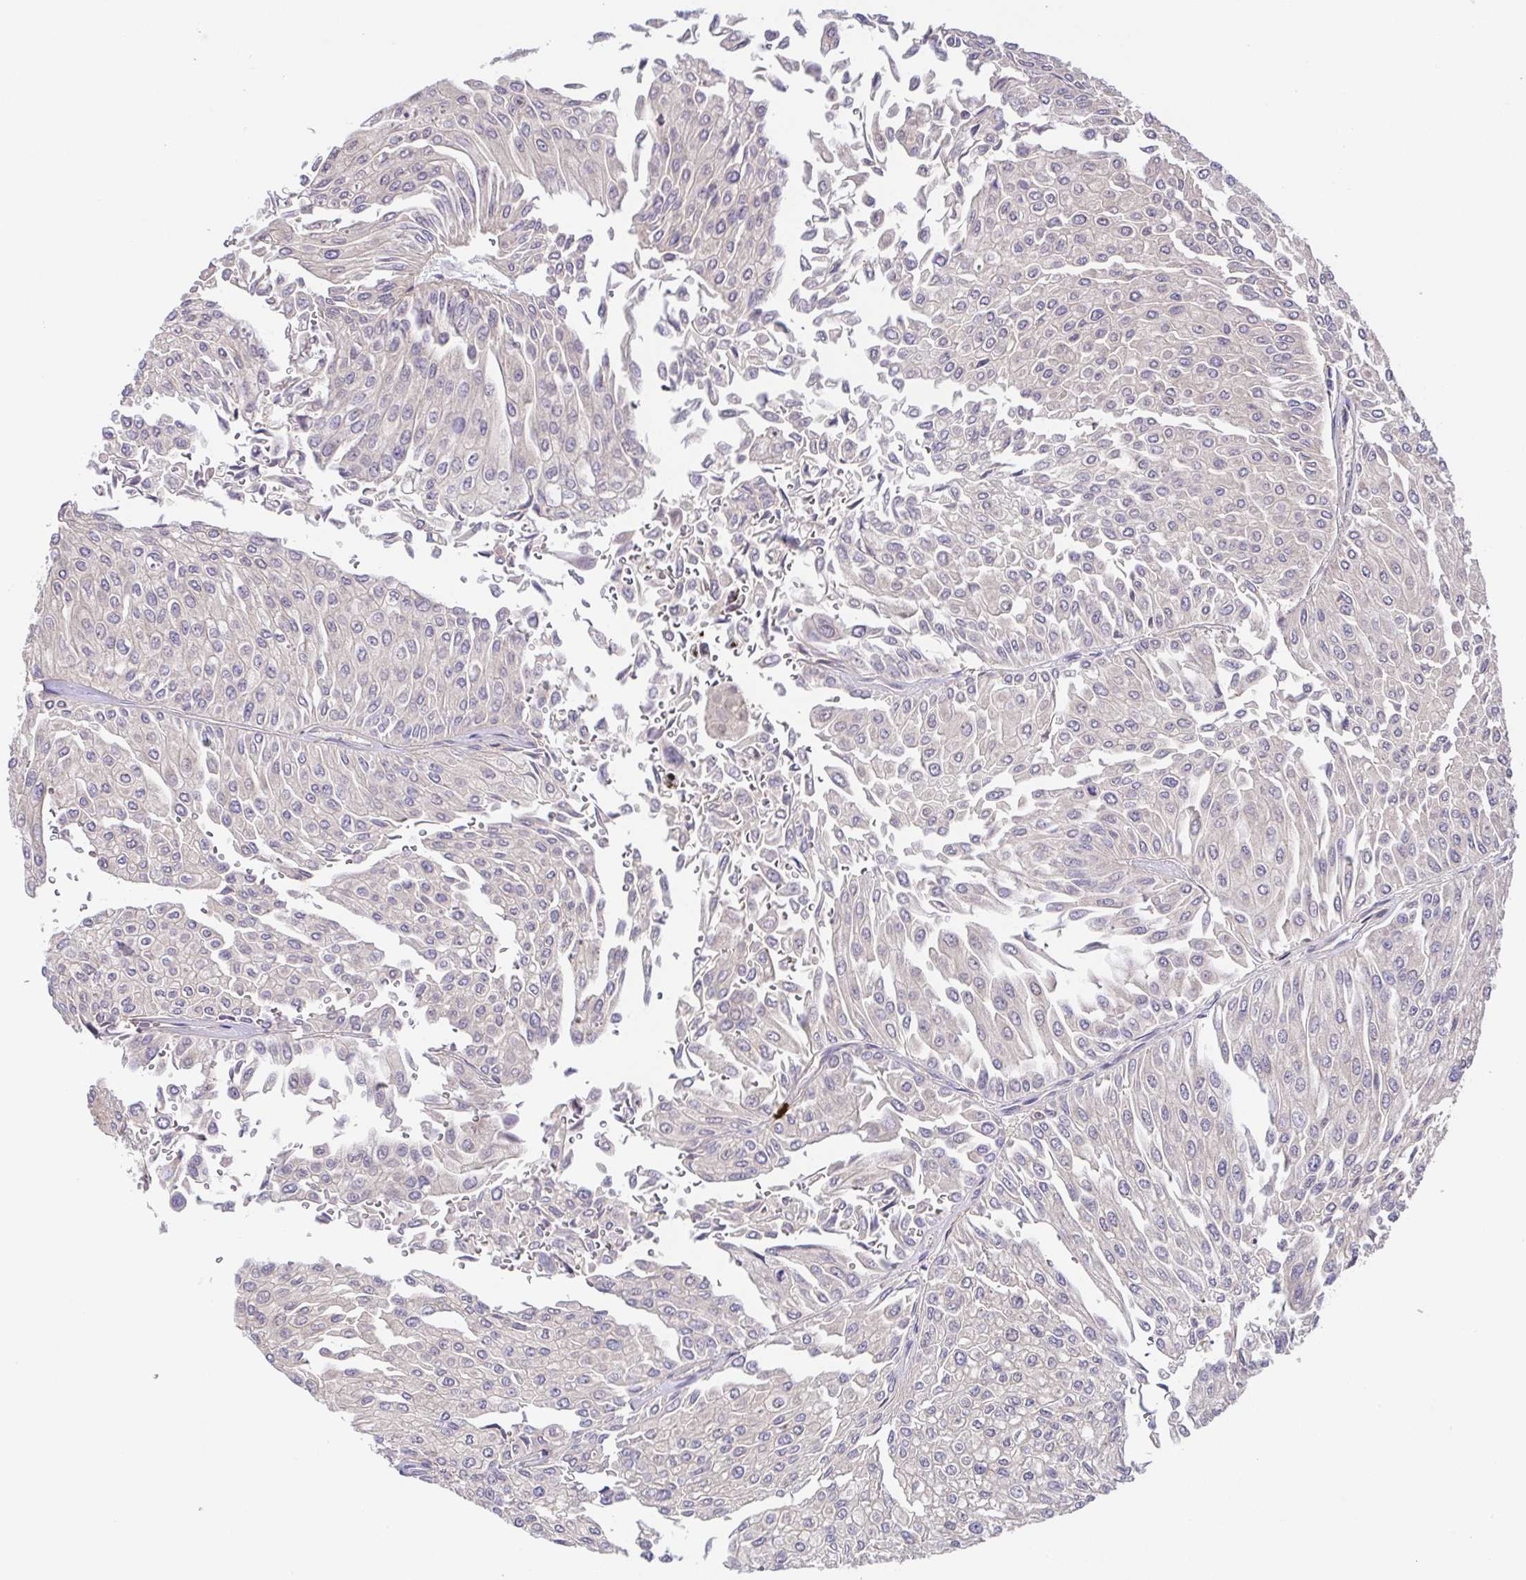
{"staining": {"intensity": "negative", "quantity": "none", "location": "none"}, "tissue": "urothelial cancer", "cell_type": "Tumor cells", "image_type": "cancer", "snomed": [{"axis": "morphology", "description": "Urothelial carcinoma, NOS"}, {"axis": "topography", "description": "Urinary bladder"}], "caption": "Tumor cells are negative for brown protein staining in transitional cell carcinoma.", "gene": "PREPL", "patient": {"sex": "male", "age": 67}}